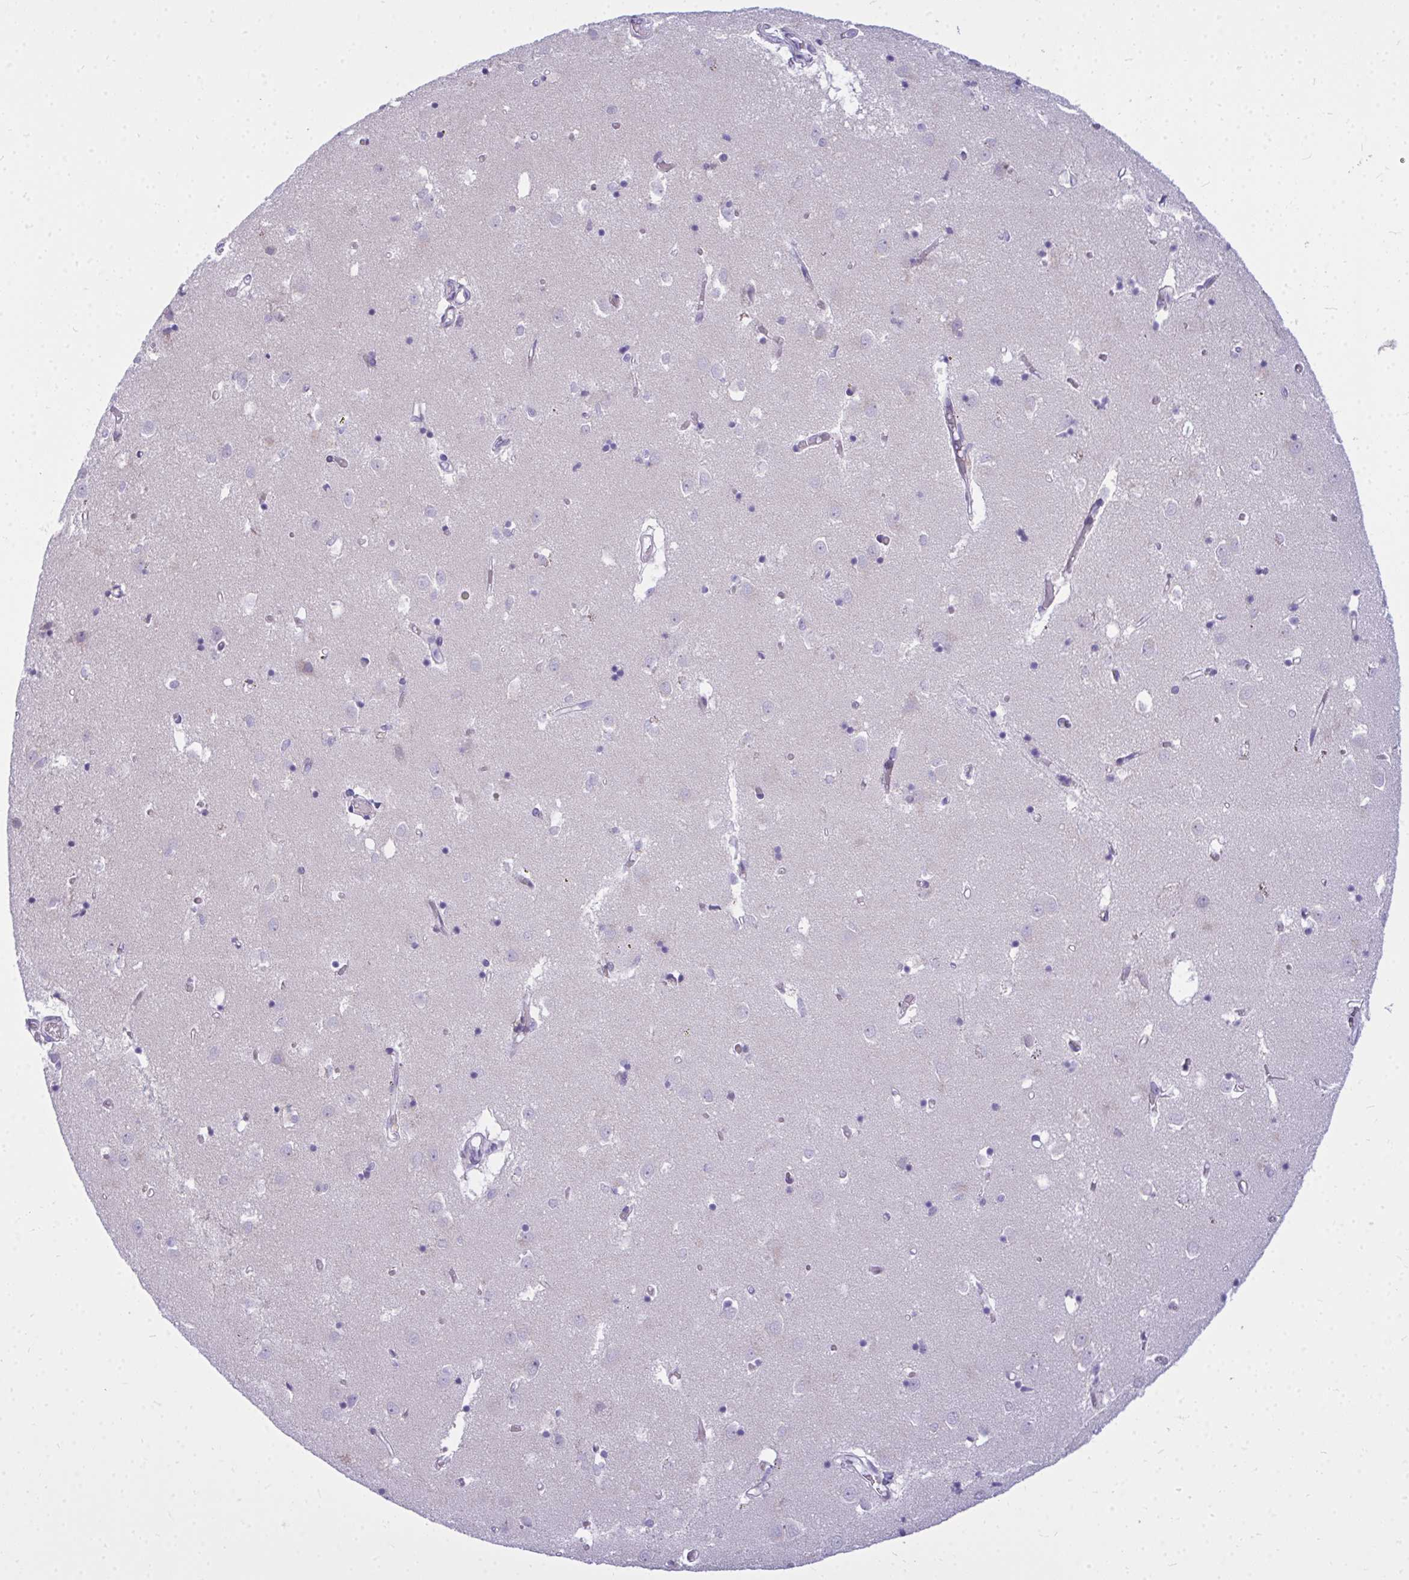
{"staining": {"intensity": "negative", "quantity": "none", "location": "none"}, "tissue": "caudate", "cell_type": "Glial cells", "image_type": "normal", "snomed": [{"axis": "morphology", "description": "Normal tissue, NOS"}, {"axis": "topography", "description": "Lateral ventricle wall"}], "caption": "This is a image of immunohistochemistry staining of unremarkable caudate, which shows no expression in glial cells. The staining was performed using DAB to visualize the protein expression in brown, while the nuclei were stained in blue with hematoxylin (Magnification: 20x).", "gene": "ZSCAN25", "patient": {"sex": "male", "age": 70}}